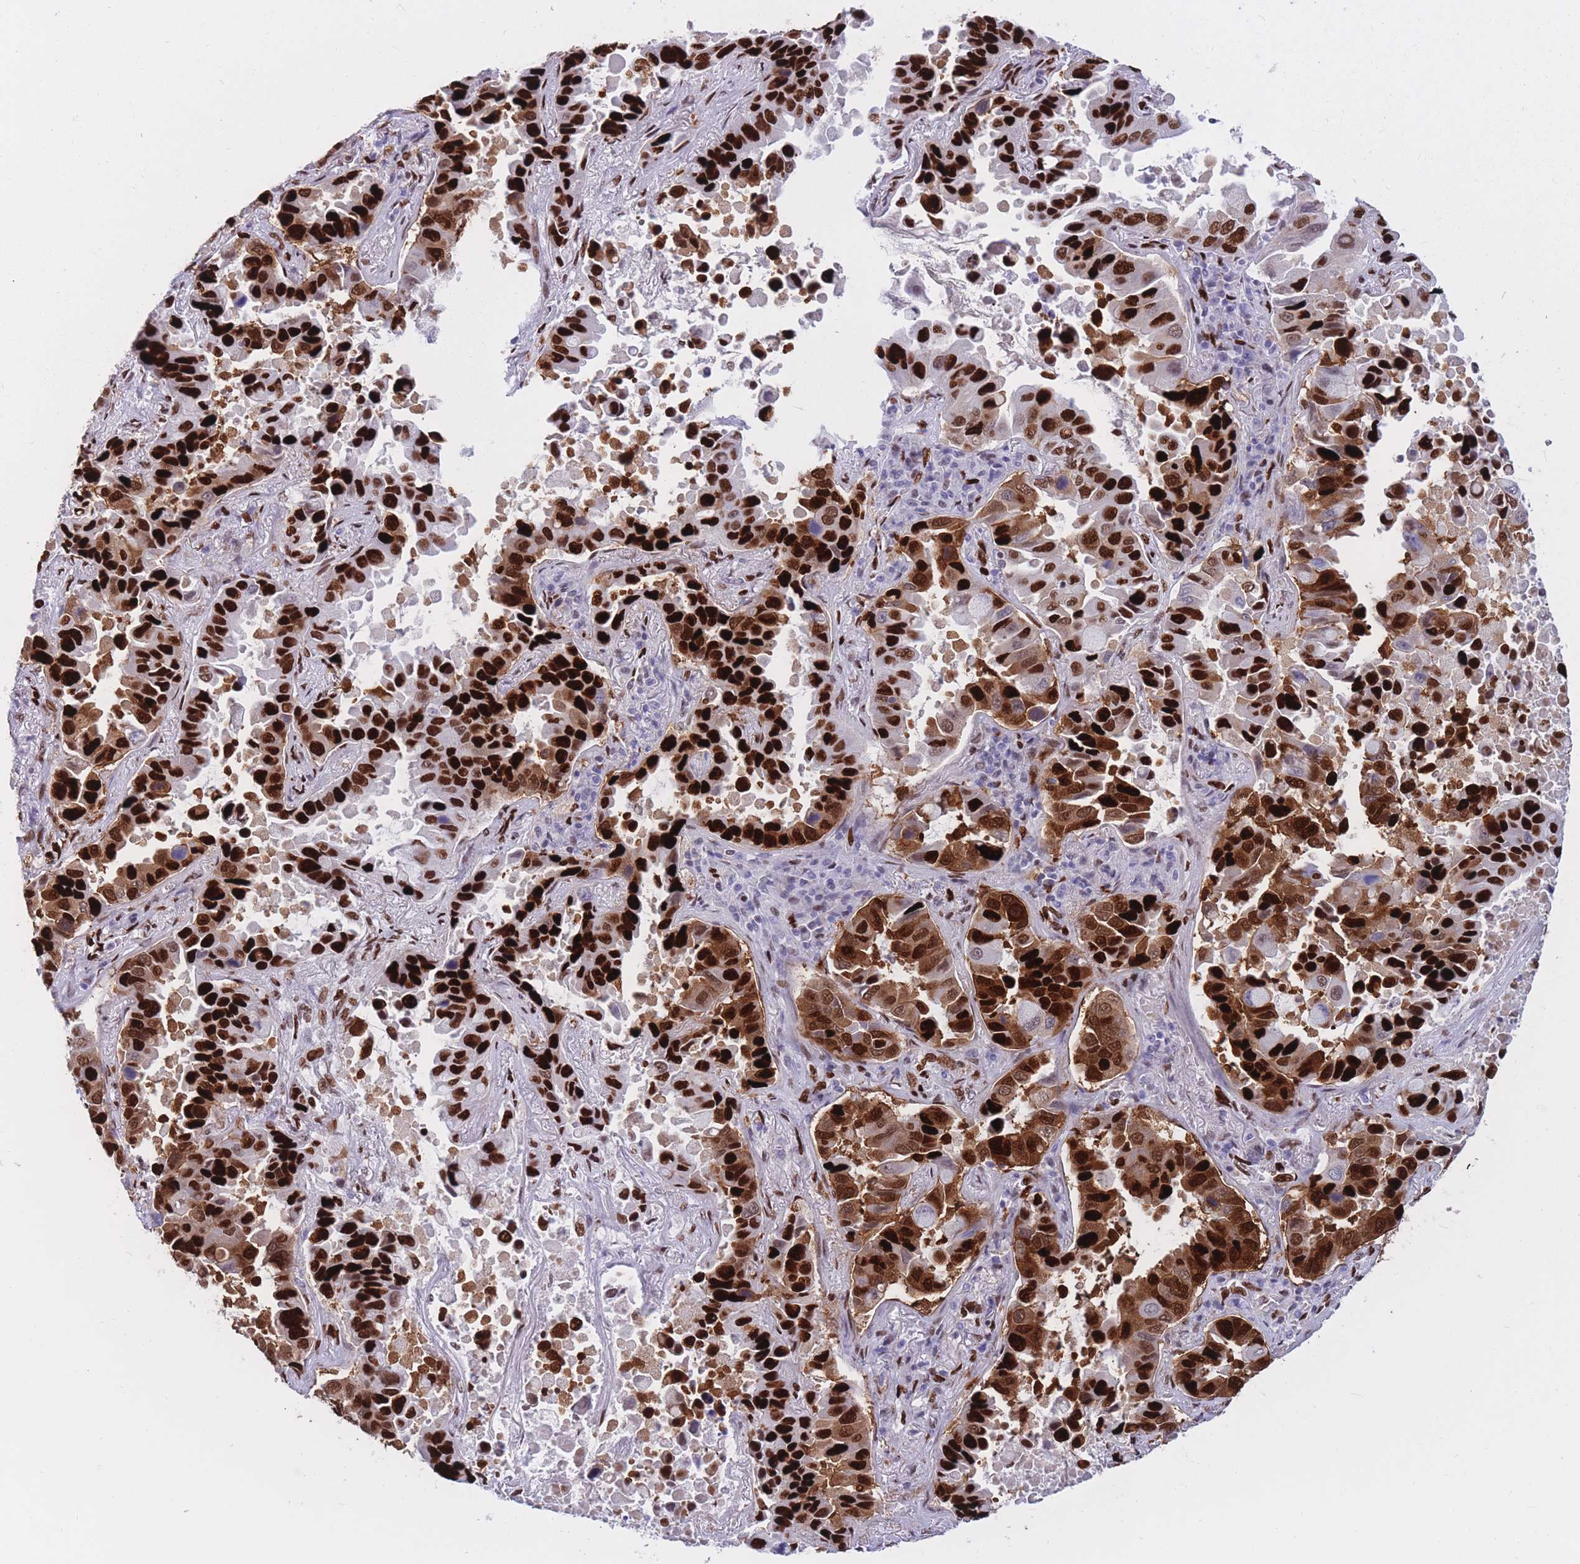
{"staining": {"intensity": "strong", "quantity": ">75%", "location": "nuclear"}, "tissue": "lung cancer", "cell_type": "Tumor cells", "image_type": "cancer", "snomed": [{"axis": "morphology", "description": "Adenocarcinoma, NOS"}, {"axis": "topography", "description": "Lung"}], "caption": "Strong nuclear protein positivity is seen in approximately >75% of tumor cells in lung cancer. The staining is performed using DAB brown chromogen to label protein expression. The nuclei are counter-stained blue using hematoxylin.", "gene": "NASP", "patient": {"sex": "male", "age": 64}}